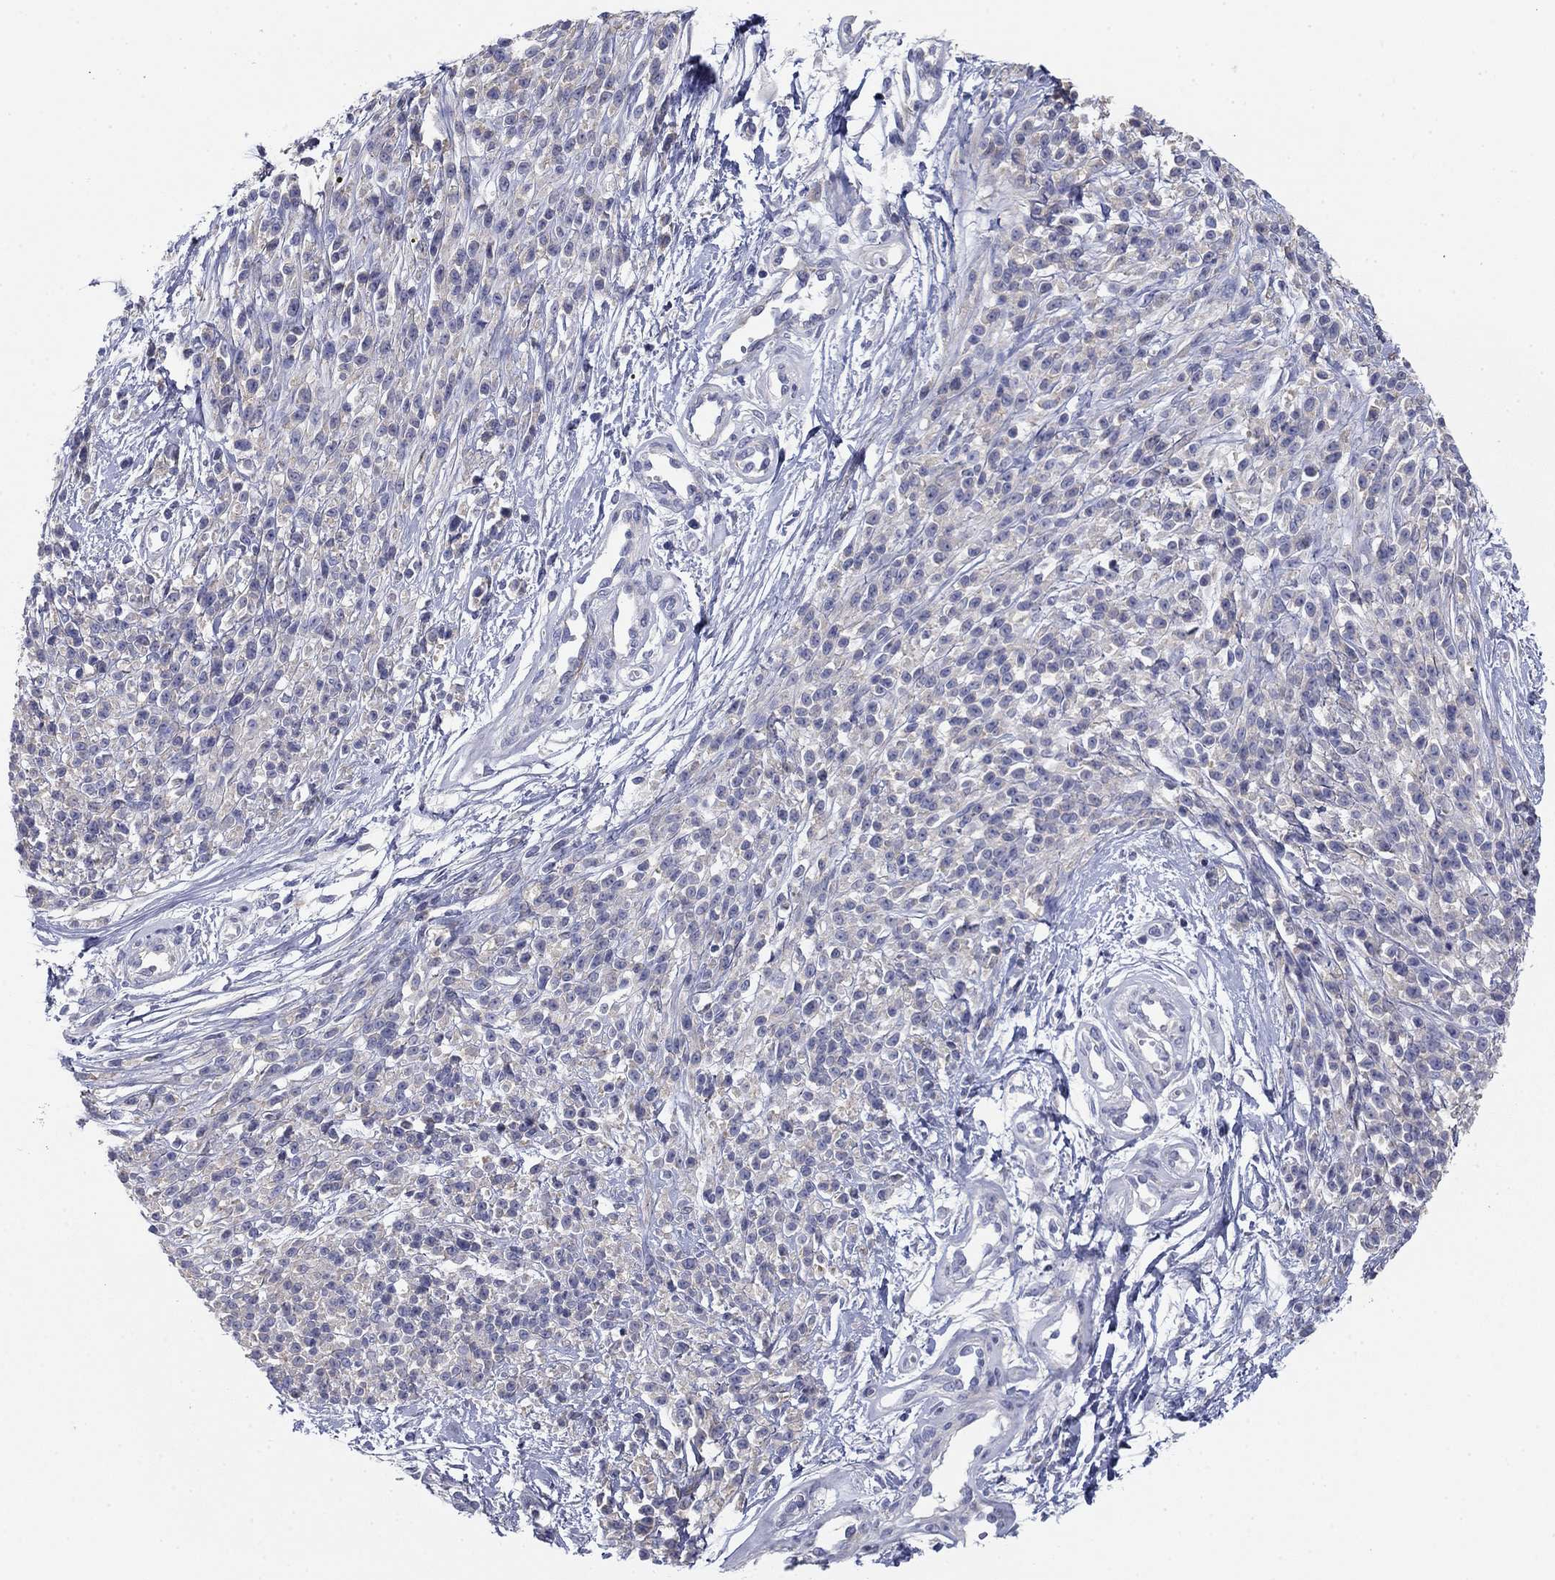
{"staining": {"intensity": "negative", "quantity": "none", "location": "none"}, "tissue": "melanoma", "cell_type": "Tumor cells", "image_type": "cancer", "snomed": [{"axis": "morphology", "description": "Malignant melanoma, NOS"}, {"axis": "topography", "description": "Skin"}, {"axis": "topography", "description": "Skin of trunk"}], "caption": "This image is of melanoma stained with immunohistochemistry (IHC) to label a protein in brown with the nuclei are counter-stained blue. There is no staining in tumor cells.", "gene": "SEPTIN3", "patient": {"sex": "male", "age": 74}}